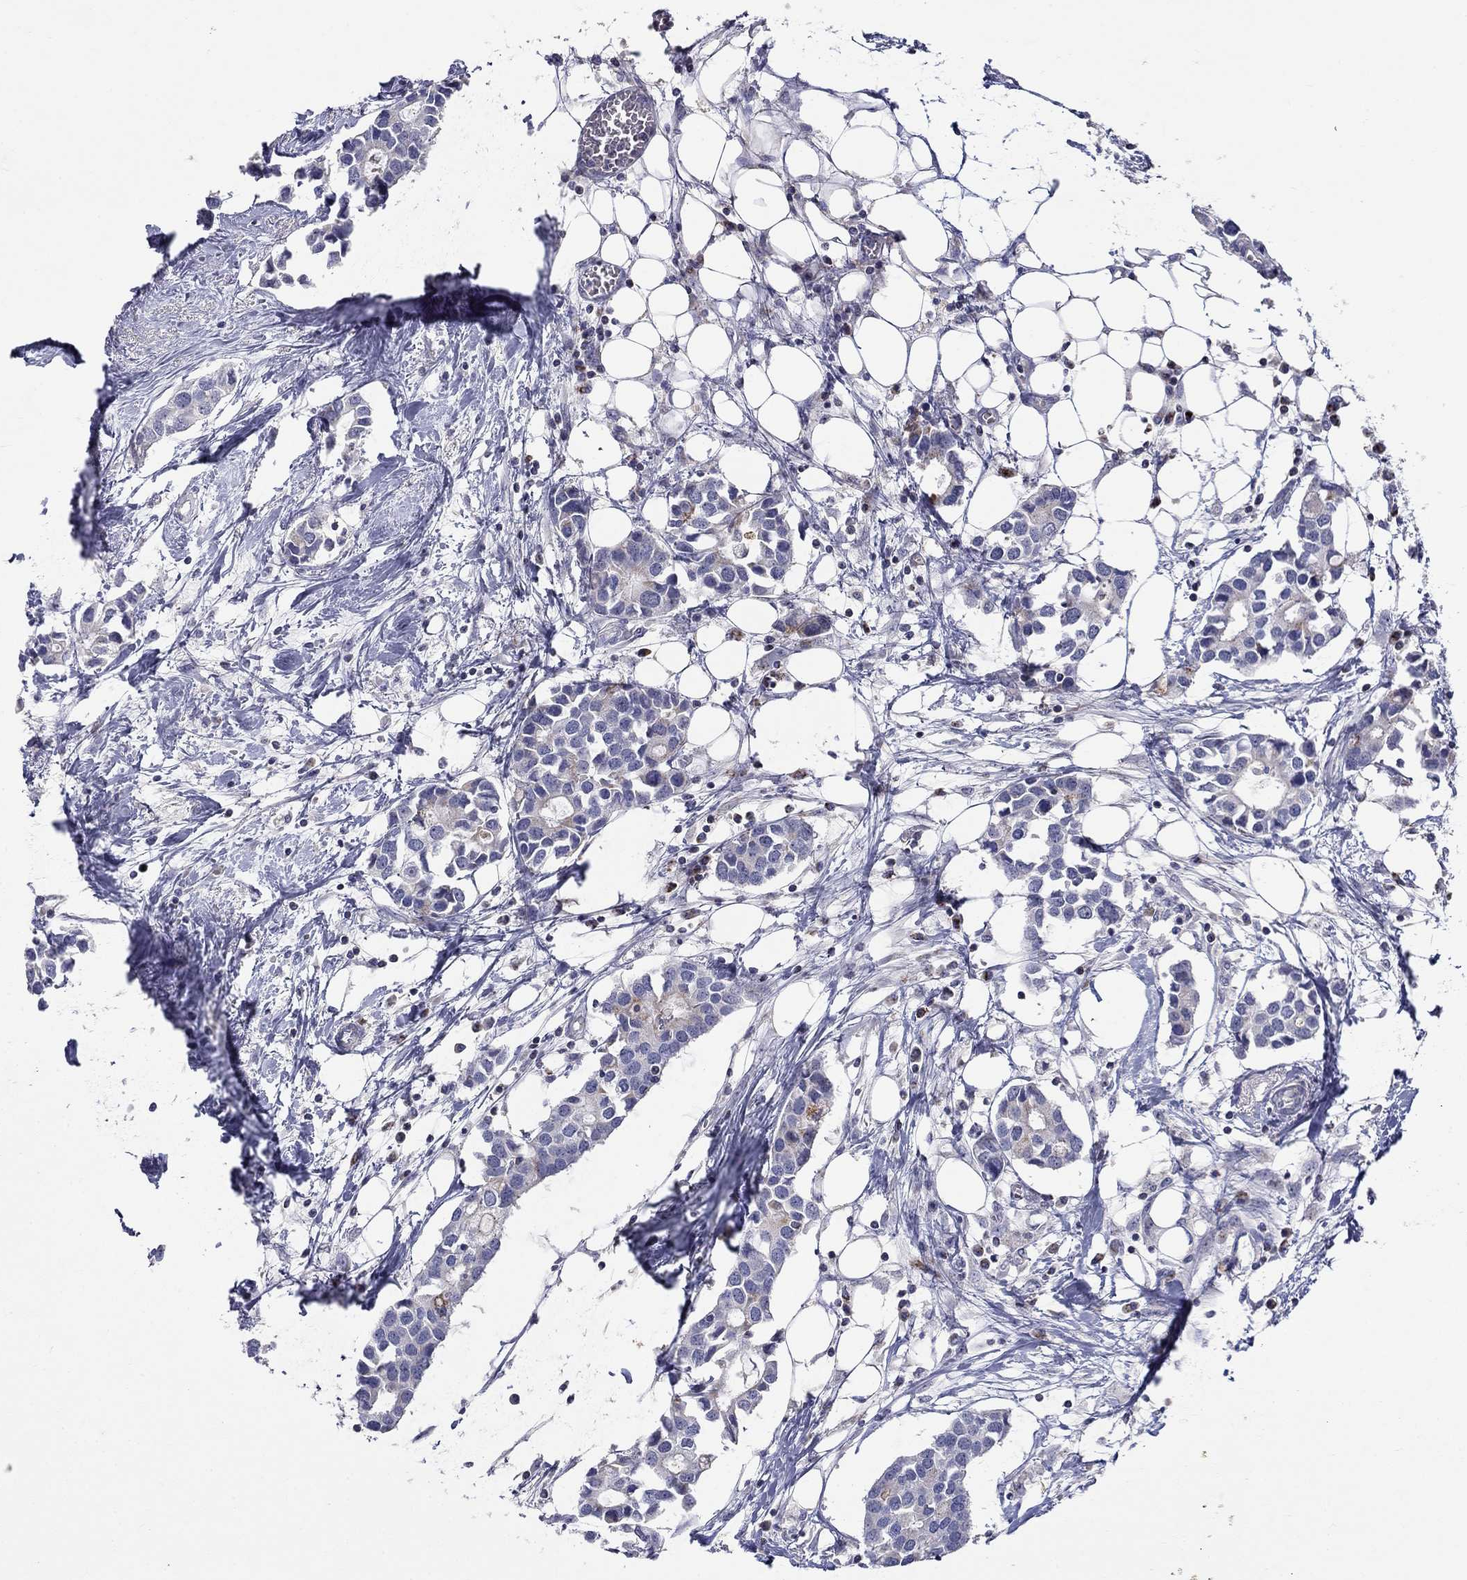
{"staining": {"intensity": "negative", "quantity": "none", "location": "none"}, "tissue": "breast cancer", "cell_type": "Tumor cells", "image_type": "cancer", "snomed": [{"axis": "morphology", "description": "Duct carcinoma"}, {"axis": "topography", "description": "Breast"}], "caption": "Tumor cells are negative for brown protein staining in breast cancer.", "gene": "HMX2", "patient": {"sex": "female", "age": 83}}